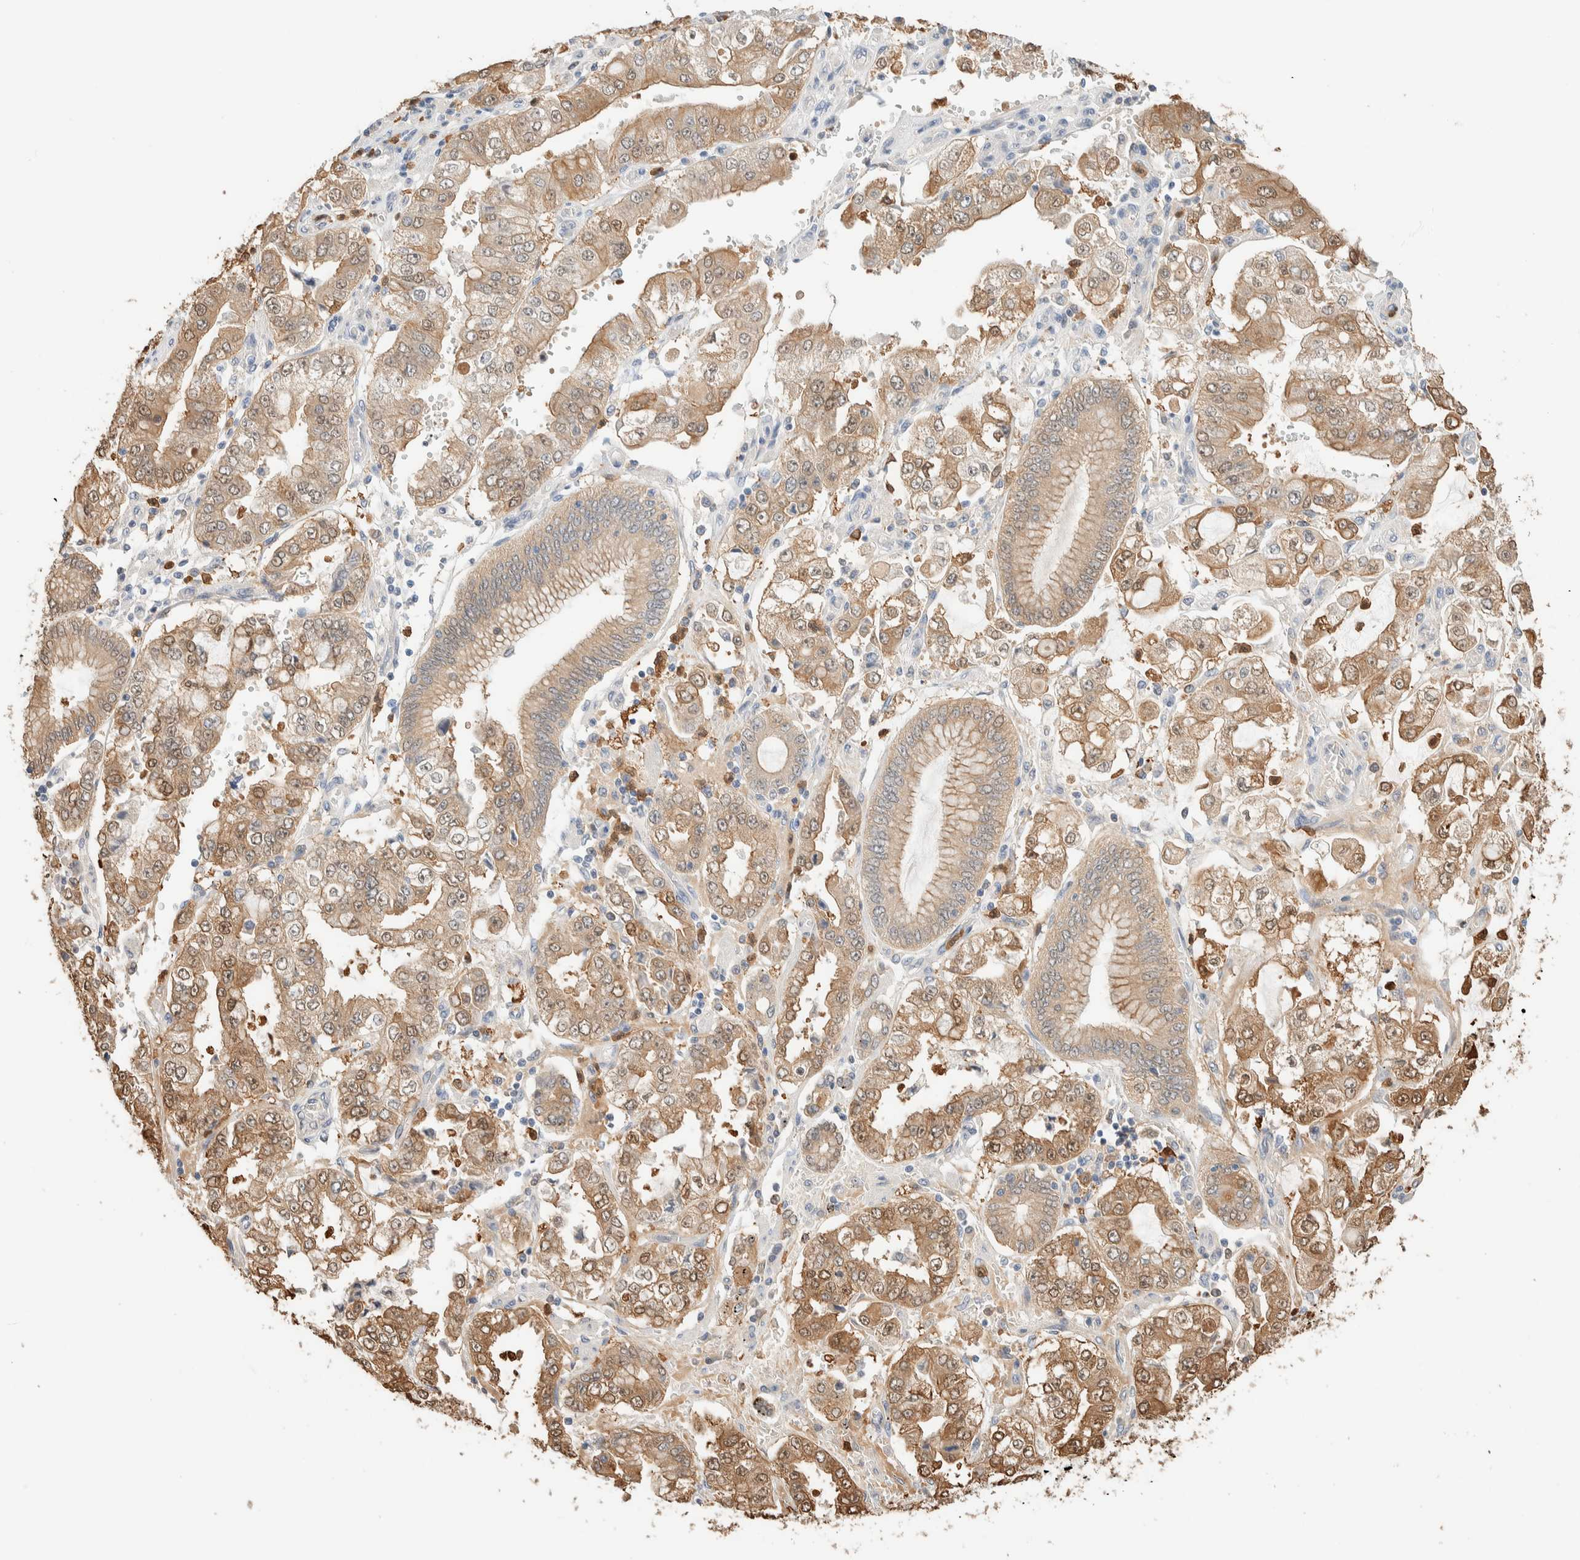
{"staining": {"intensity": "moderate", "quantity": ">75%", "location": "cytoplasmic/membranous,nuclear"}, "tissue": "stomach cancer", "cell_type": "Tumor cells", "image_type": "cancer", "snomed": [{"axis": "morphology", "description": "Adenocarcinoma, NOS"}, {"axis": "topography", "description": "Stomach"}], "caption": "Immunohistochemistry (IHC) (DAB (3,3'-diaminobenzidine)) staining of human stomach cancer demonstrates moderate cytoplasmic/membranous and nuclear protein expression in approximately >75% of tumor cells. Nuclei are stained in blue.", "gene": "SETD4", "patient": {"sex": "male", "age": 76}}